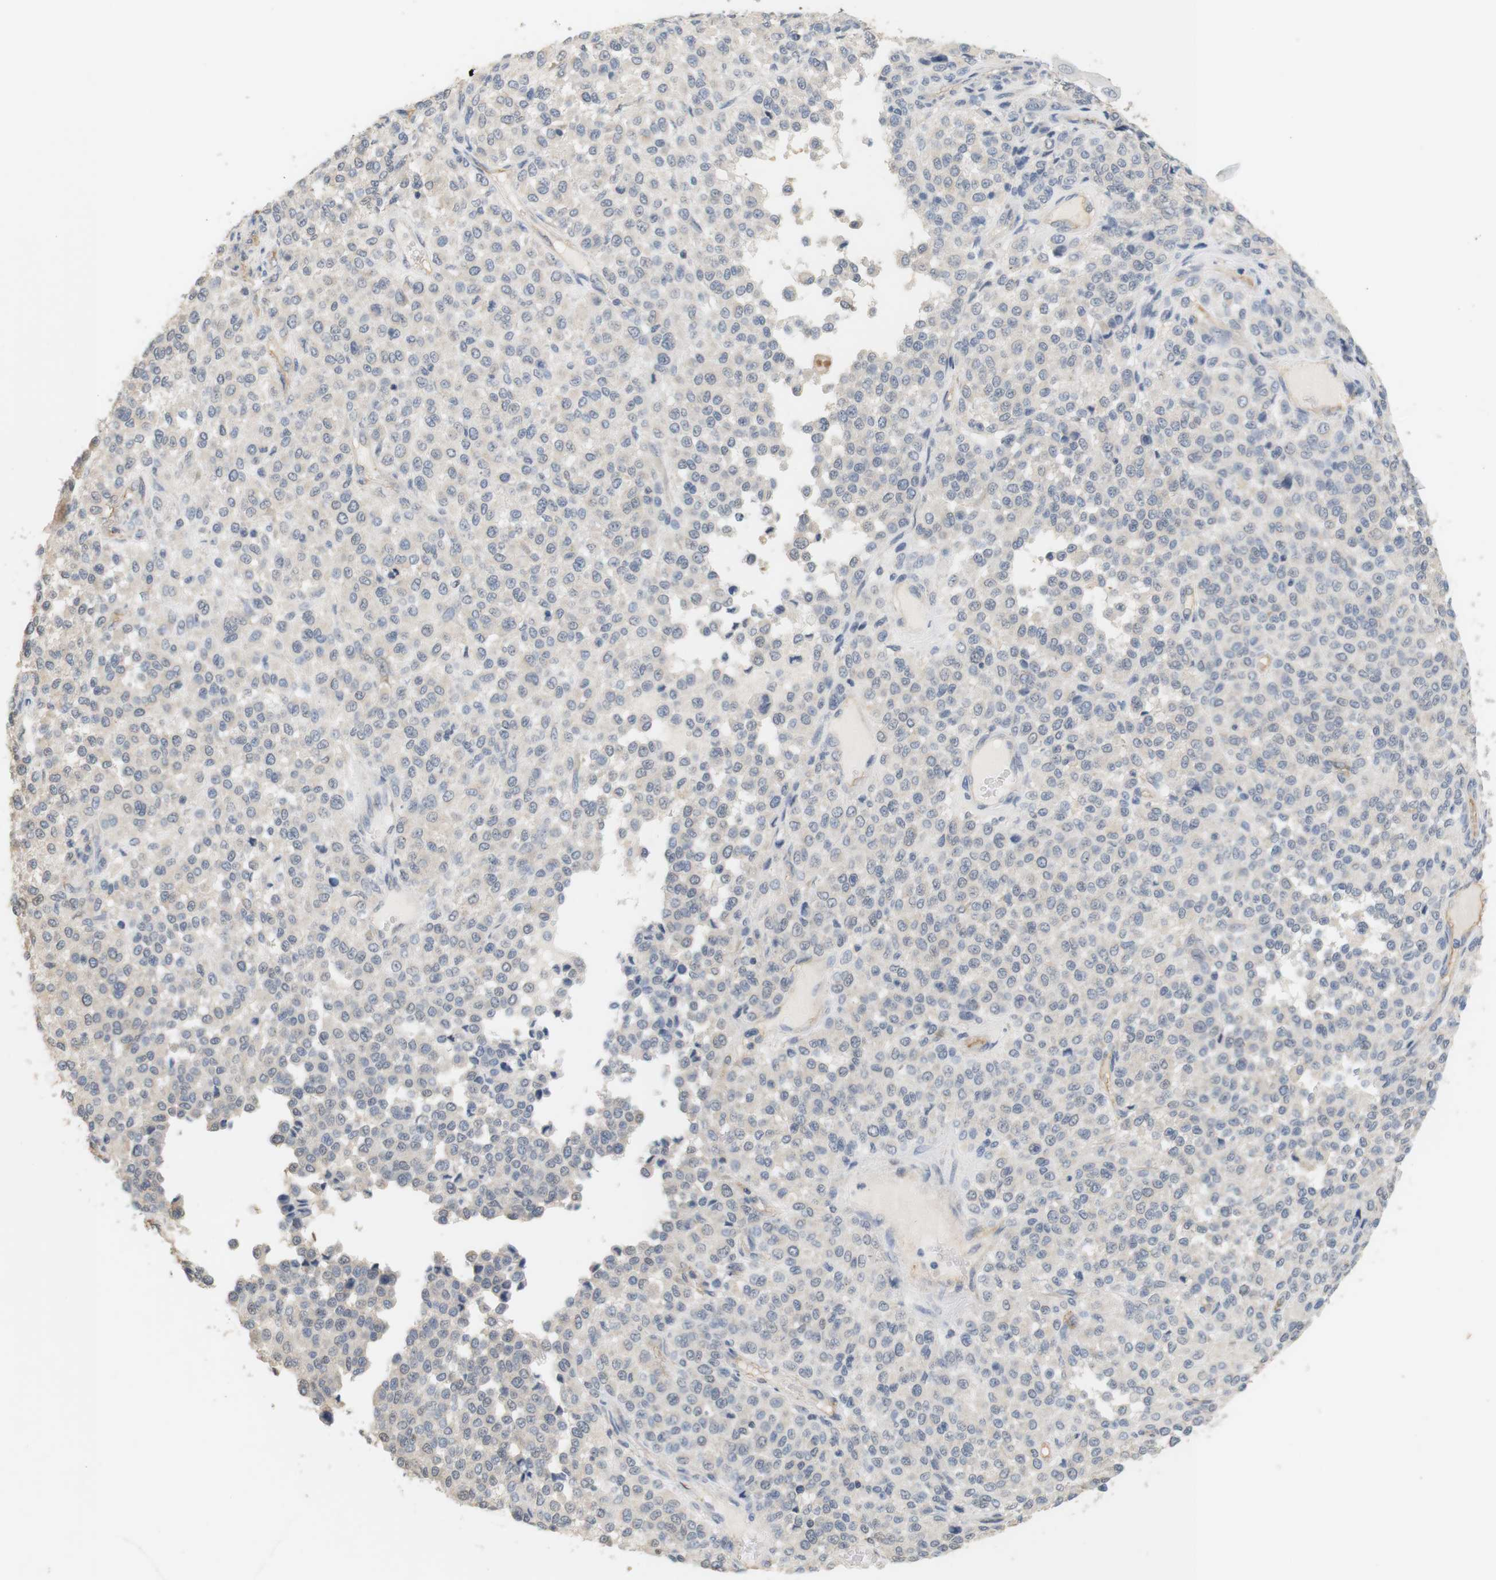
{"staining": {"intensity": "negative", "quantity": "none", "location": "none"}, "tissue": "melanoma", "cell_type": "Tumor cells", "image_type": "cancer", "snomed": [{"axis": "morphology", "description": "Malignant melanoma, Metastatic site"}, {"axis": "topography", "description": "Pancreas"}], "caption": "Immunohistochemistry (IHC) of human malignant melanoma (metastatic site) displays no positivity in tumor cells. The staining was performed using DAB to visualize the protein expression in brown, while the nuclei were stained in blue with hematoxylin (Magnification: 20x).", "gene": "OSR1", "patient": {"sex": "female", "age": 30}}